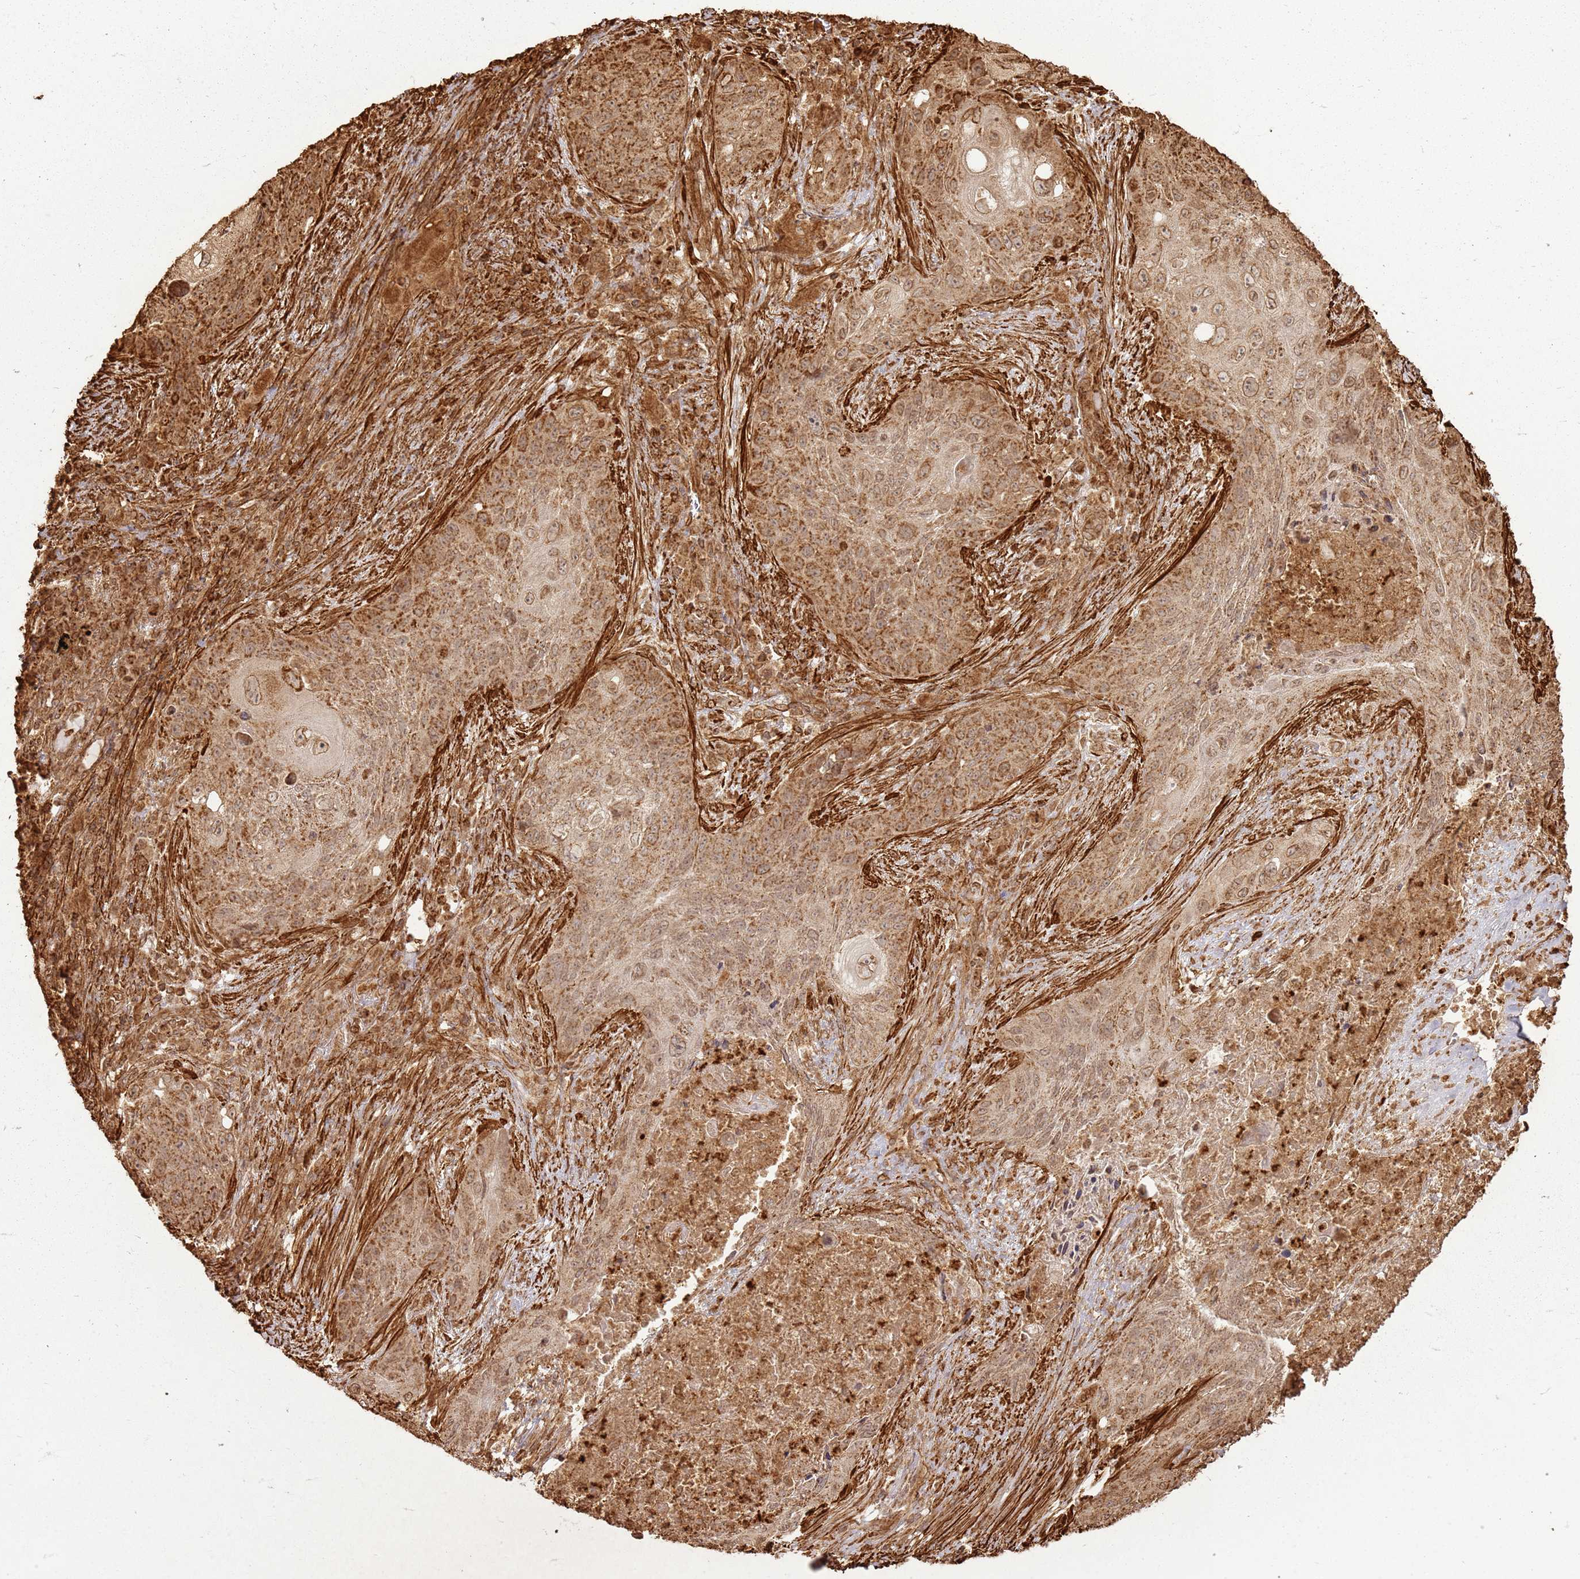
{"staining": {"intensity": "moderate", "quantity": ">75%", "location": "cytoplasmic/membranous"}, "tissue": "lung cancer", "cell_type": "Tumor cells", "image_type": "cancer", "snomed": [{"axis": "morphology", "description": "Squamous cell carcinoma, NOS"}, {"axis": "topography", "description": "Lung"}], "caption": "Immunohistochemical staining of human lung cancer displays medium levels of moderate cytoplasmic/membranous expression in about >75% of tumor cells.", "gene": "DDX59", "patient": {"sex": "female", "age": 63}}